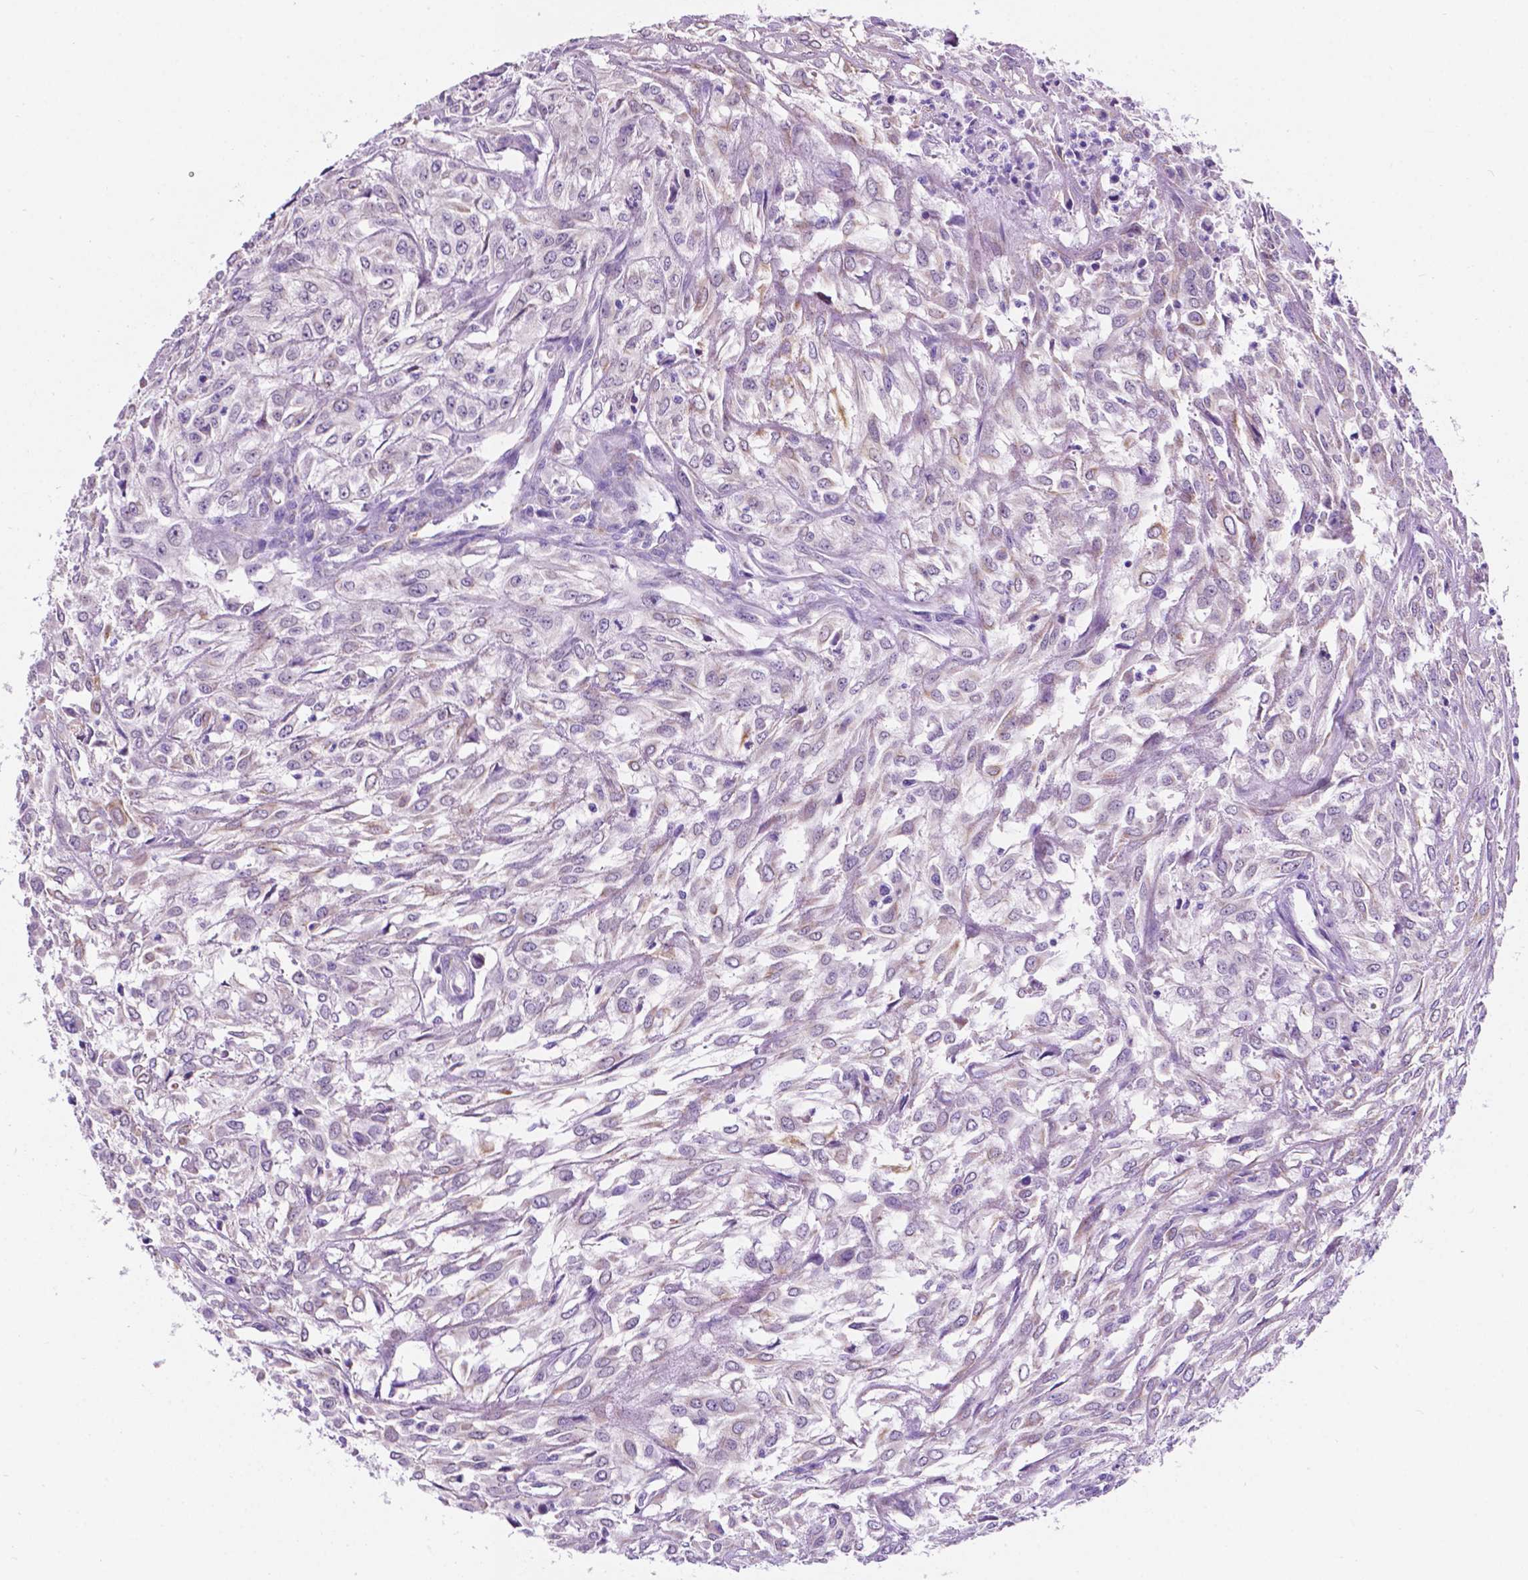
{"staining": {"intensity": "negative", "quantity": "none", "location": "none"}, "tissue": "urothelial cancer", "cell_type": "Tumor cells", "image_type": "cancer", "snomed": [{"axis": "morphology", "description": "Urothelial carcinoma, High grade"}, {"axis": "topography", "description": "Urinary bladder"}], "caption": "An image of urothelial cancer stained for a protein exhibits no brown staining in tumor cells.", "gene": "TRPV5", "patient": {"sex": "male", "age": 67}}